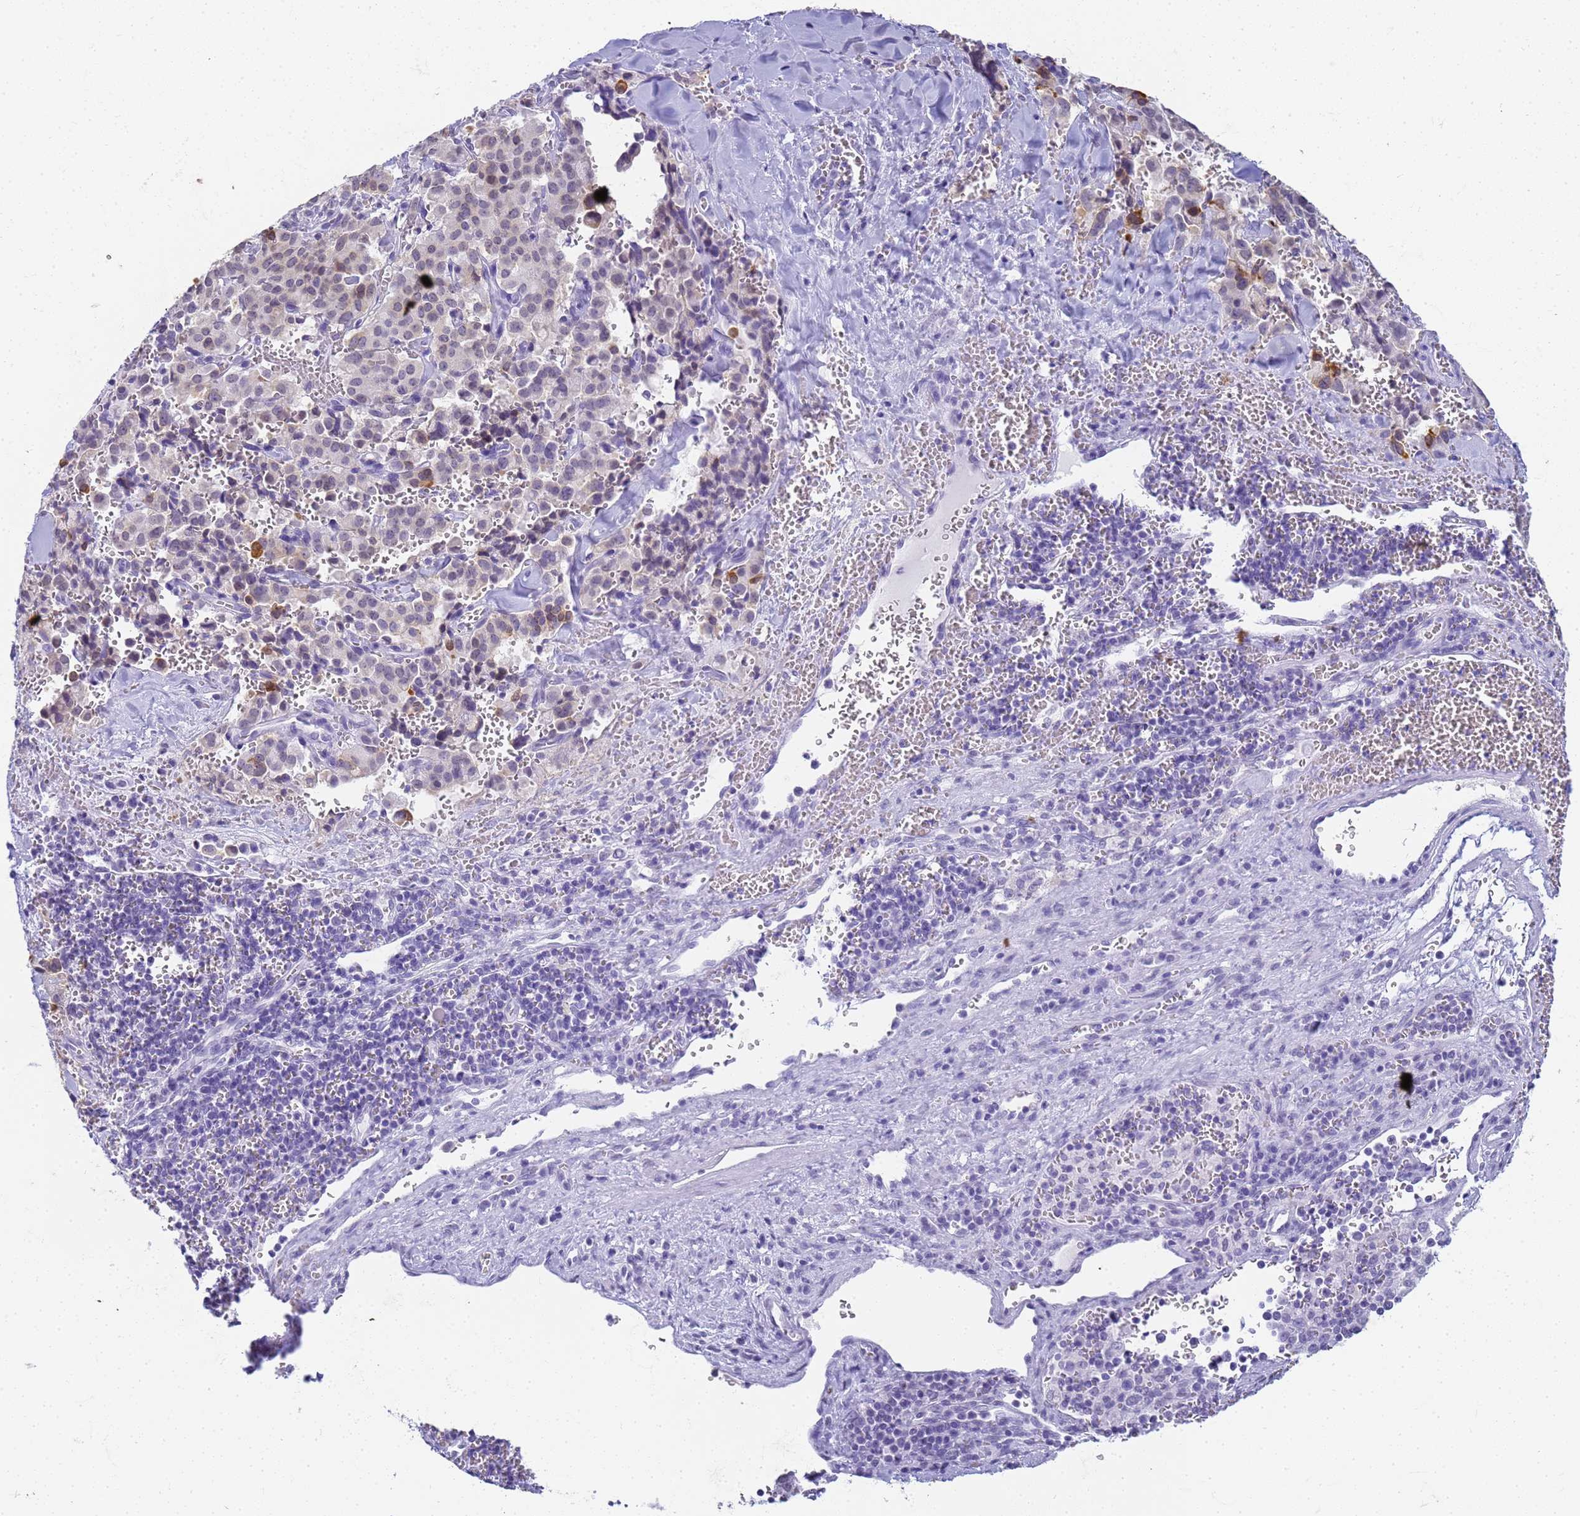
{"staining": {"intensity": "weak", "quantity": "<25%", "location": "cytoplasmic/membranous"}, "tissue": "pancreatic cancer", "cell_type": "Tumor cells", "image_type": "cancer", "snomed": [{"axis": "morphology", "description": "Adenocarcinoma, NOS"}, {"axis": "topography", "description": "Pancreas"}], "caption": "There is no significant staining in tumor cells of pancreatic cancer.", "gene": "SLC7A9", "patient": {"sex": "male", "age": 65}}